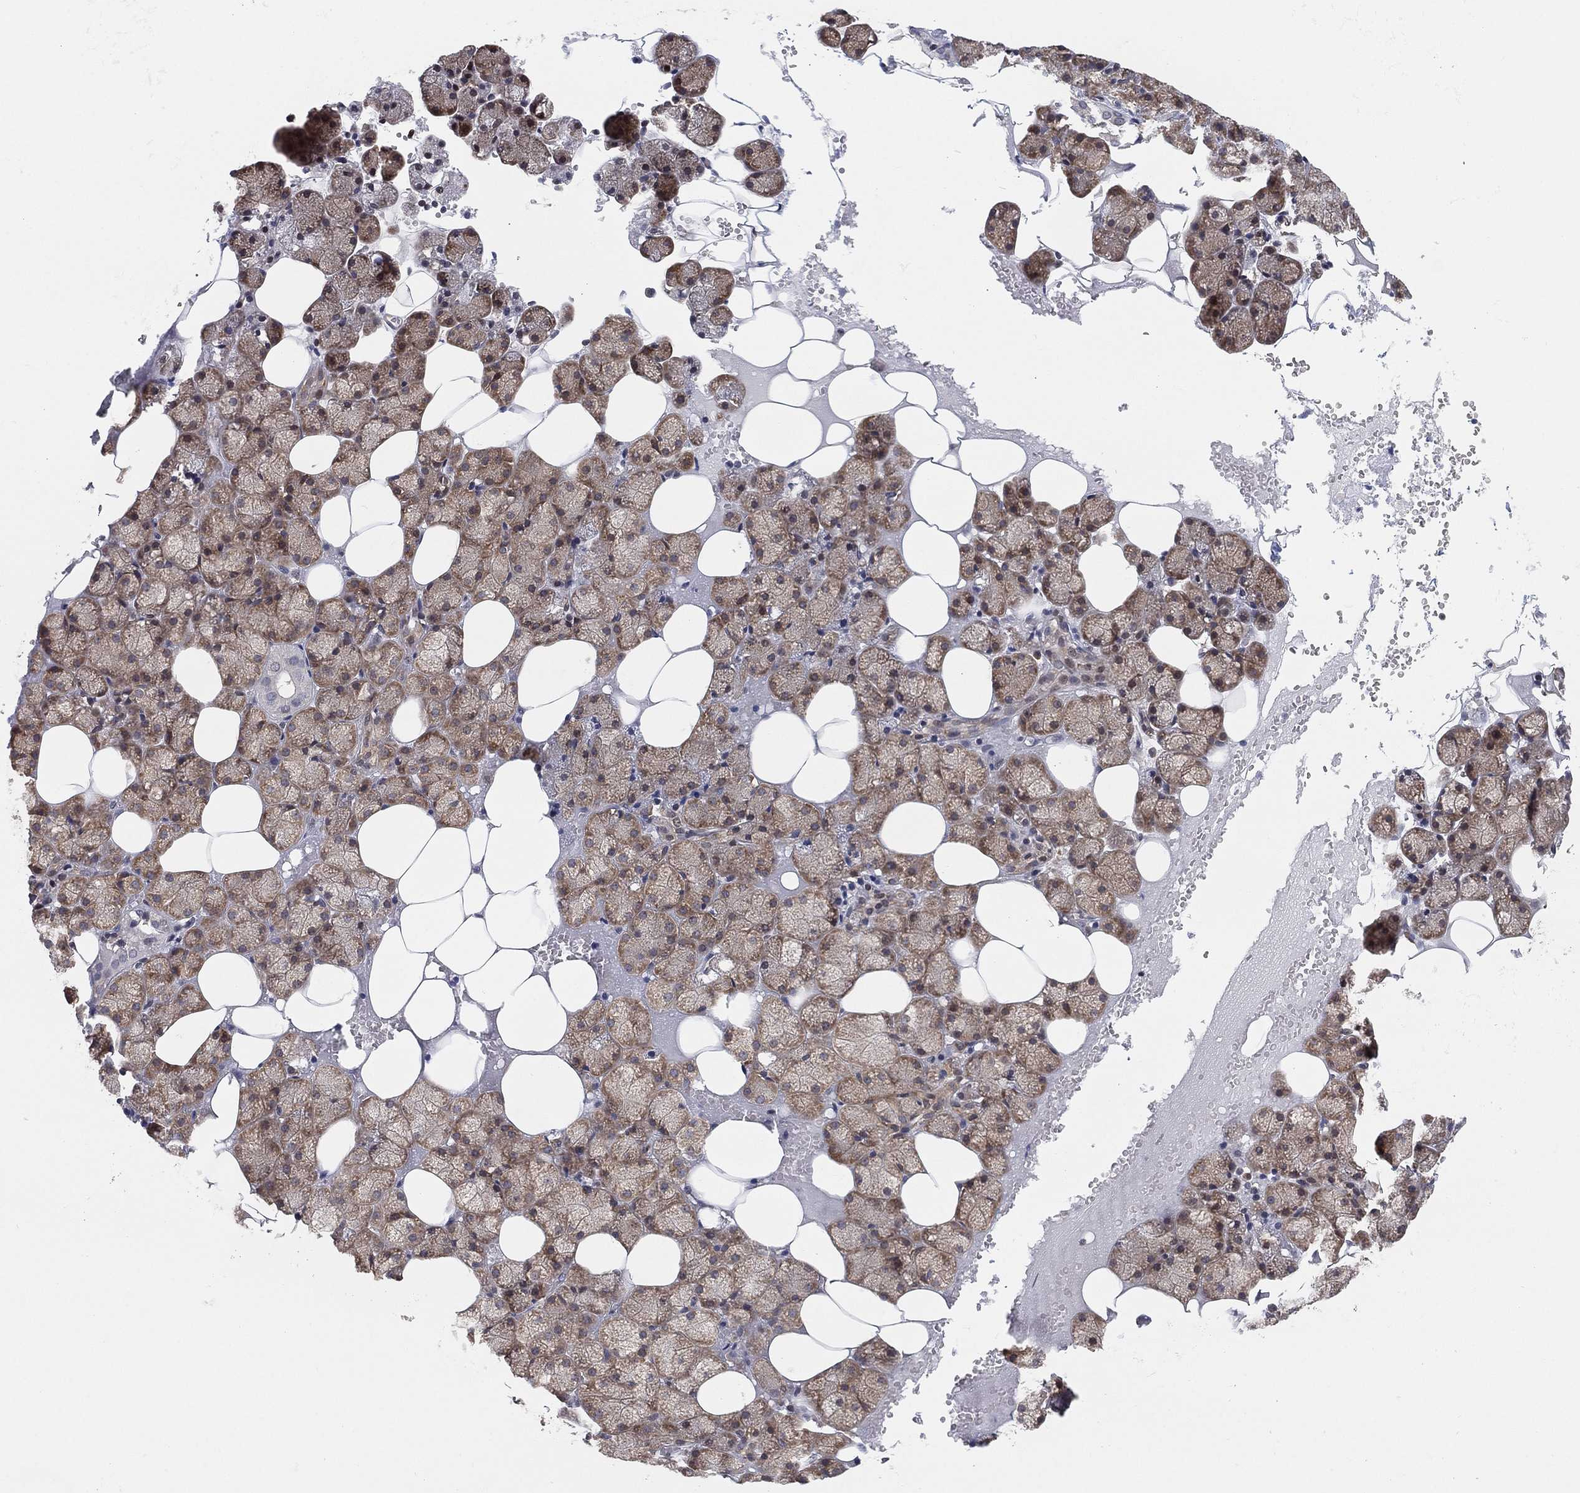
{"staining": {"intensity": "moderate", "quantity": ">75%", "location": "cytoplasmic/membranous"}, "tissue": "salivary gland", "cell_type": "Glandular cells", "image_type": "normal", "snomed": [{"axis": "morphology", "description": "Normal tissue, NOS"}, {"axis": "topography", "description": "Salivary gland"}], "caption": "Immunohistochemistry (IHC) image of normal salivary gland stained for a protein (brown), which demonstrates medium levels of moderate cytoplasmic/membranous positivity in about >75% of glandular cells.", "gene": "TMTC4", "patient": {"sex": "male", "age": 38}}